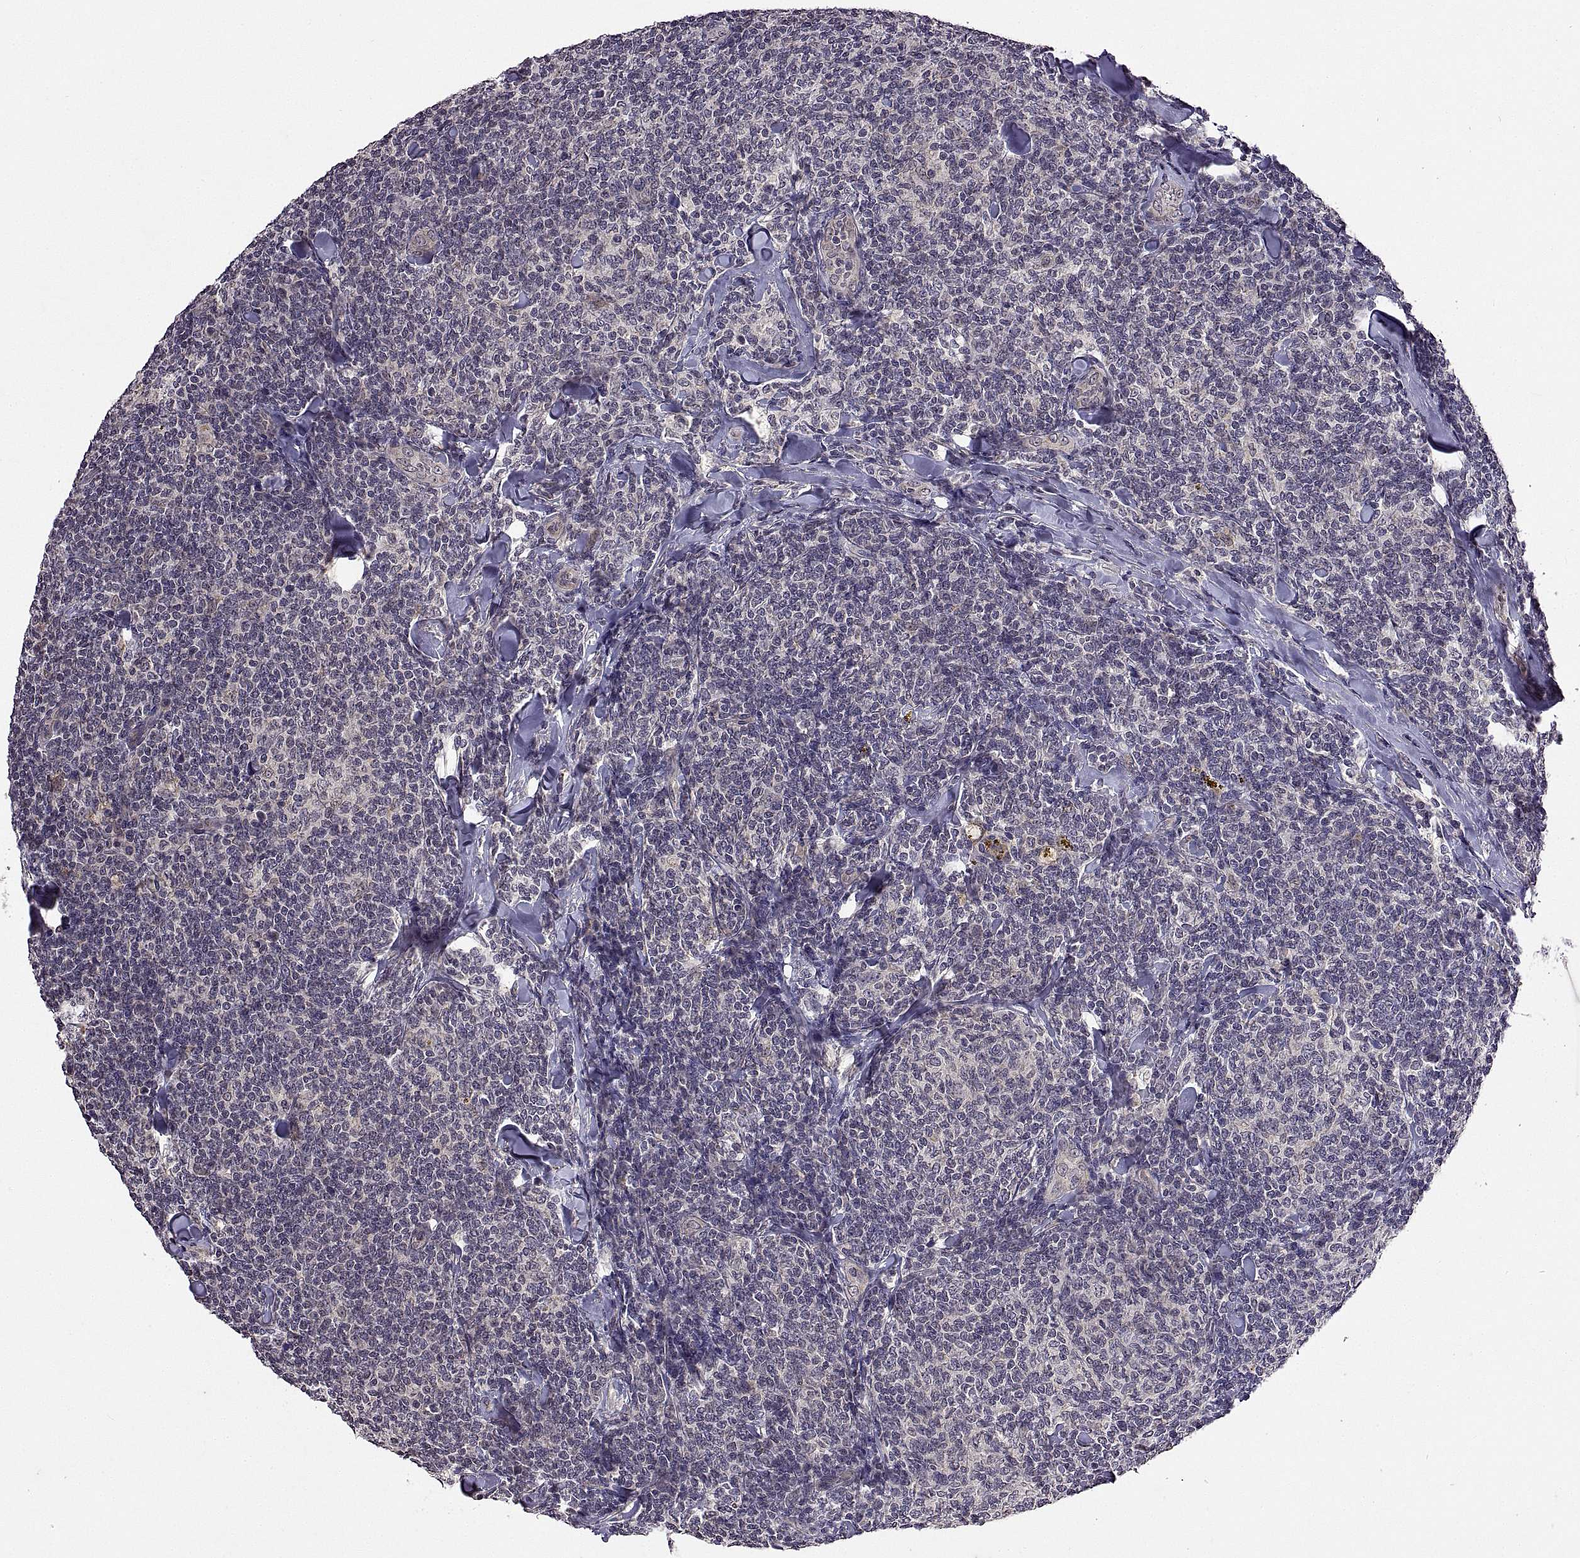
{"staining": {"intensity": "negative", "quantity": "none", "location": "none"}, "tissue": "lymphoma", "cell_type": "Tumor cells", "image_type": "cancer", "snomed": [{"axis": "morphology", "description": "Malignant lymphoma, non-Hodgkin's type, Low grade"}, {"axis": "topography", "description": "Lymph node"}], "caption": "A photomicrograph of lymphoma stained for a protein exhibits no brown staining in tumor cells.", "gene": "LAMA1", "patient": {"sex": "female", "age": 56}}